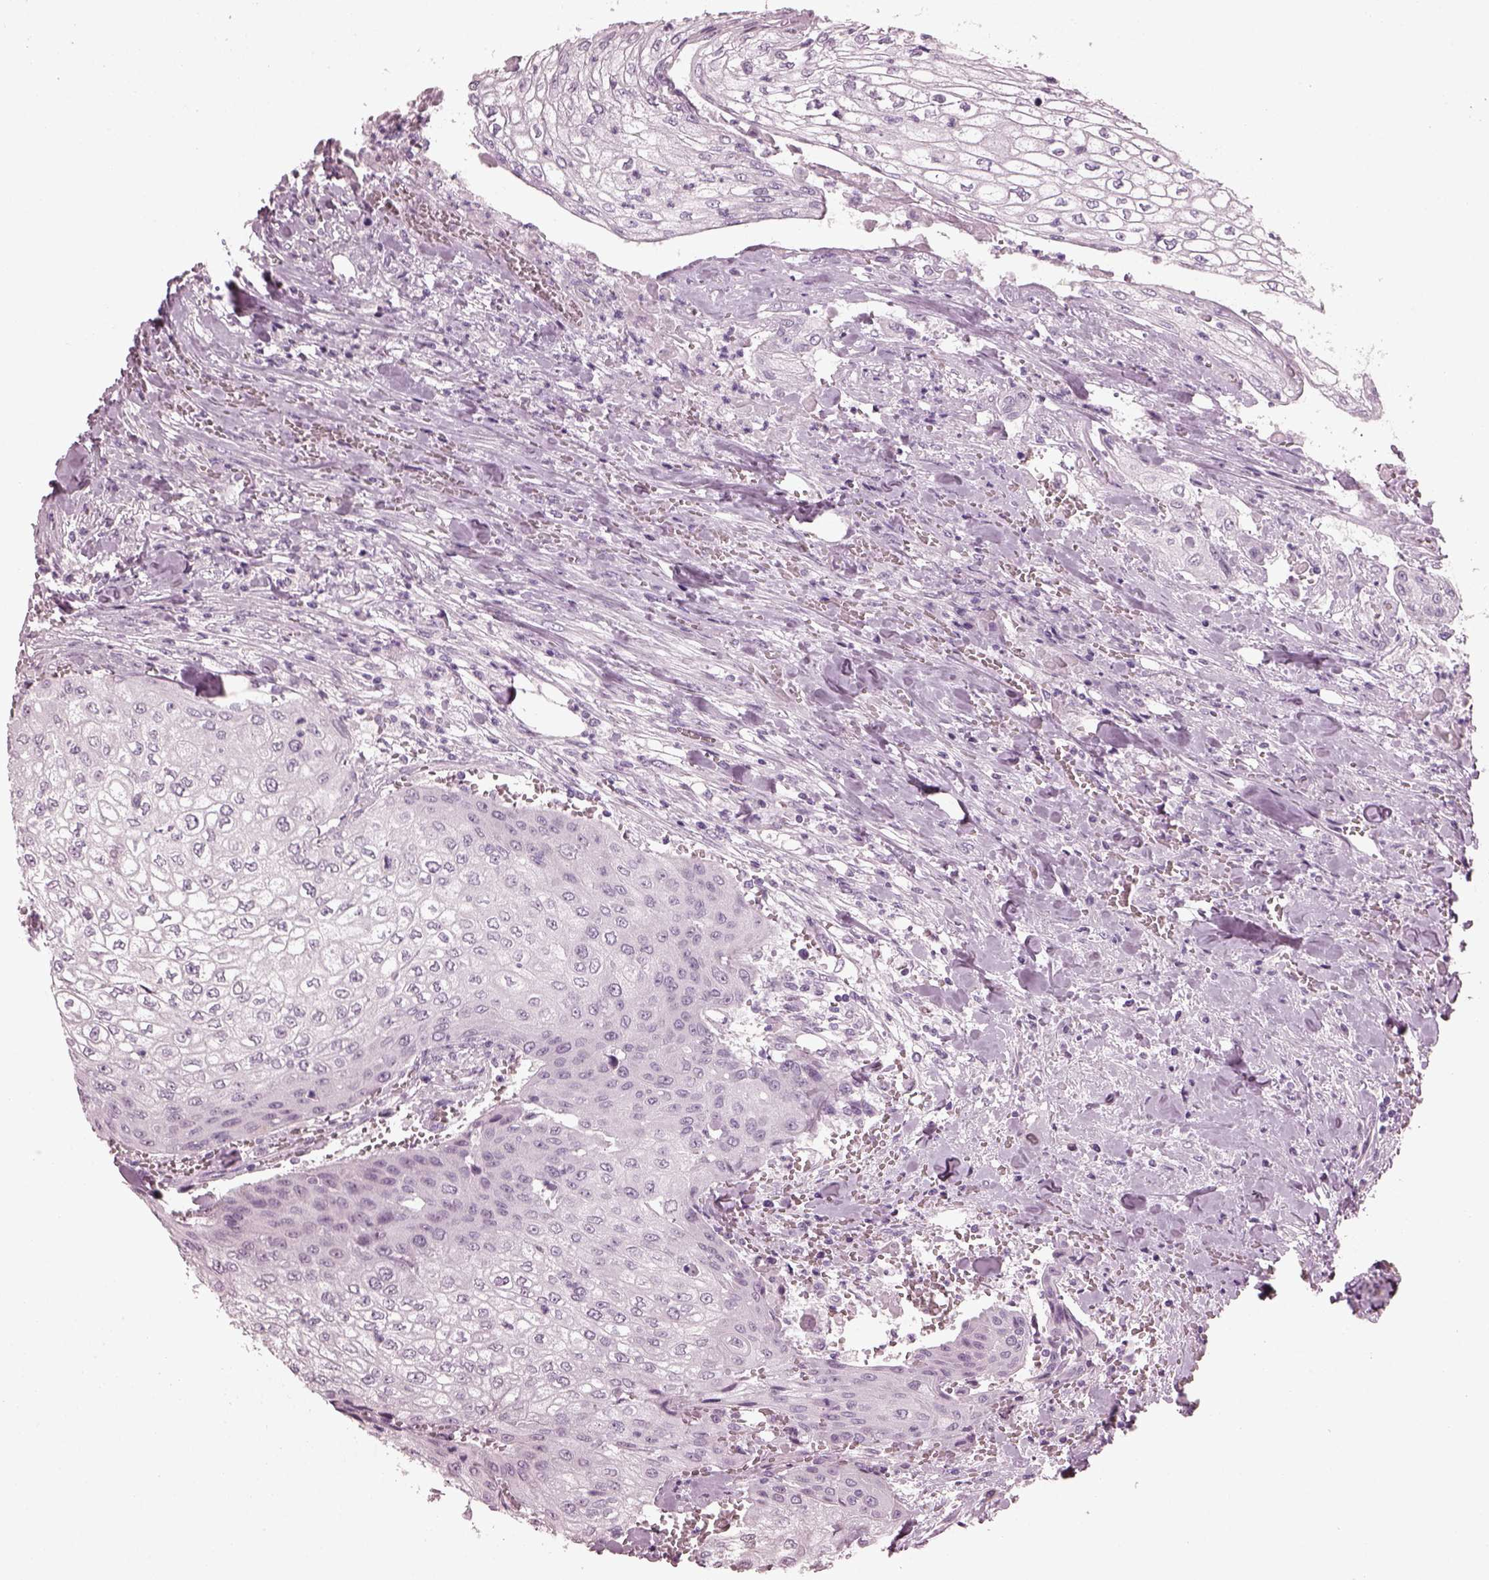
{"staining": {"intensity": "negative", "quantity": "none", "location": "none"}, "tissue": "urothelial cancer", "cell_type": "Tumor cells", "image_type": "cancer", "snomed": [{"axis": "morphology", "description": "Urothelial carcinoma, High grade"}, {"axis": "topography", "description": "Urinary bladder"}], "caption": "Human urothelial carcinoma (high-grade) stained for a protein using IHC demonstrates no staining in tumor cells.", "gene": "PDC", "patient": {"sex": "male", "age": 62}}